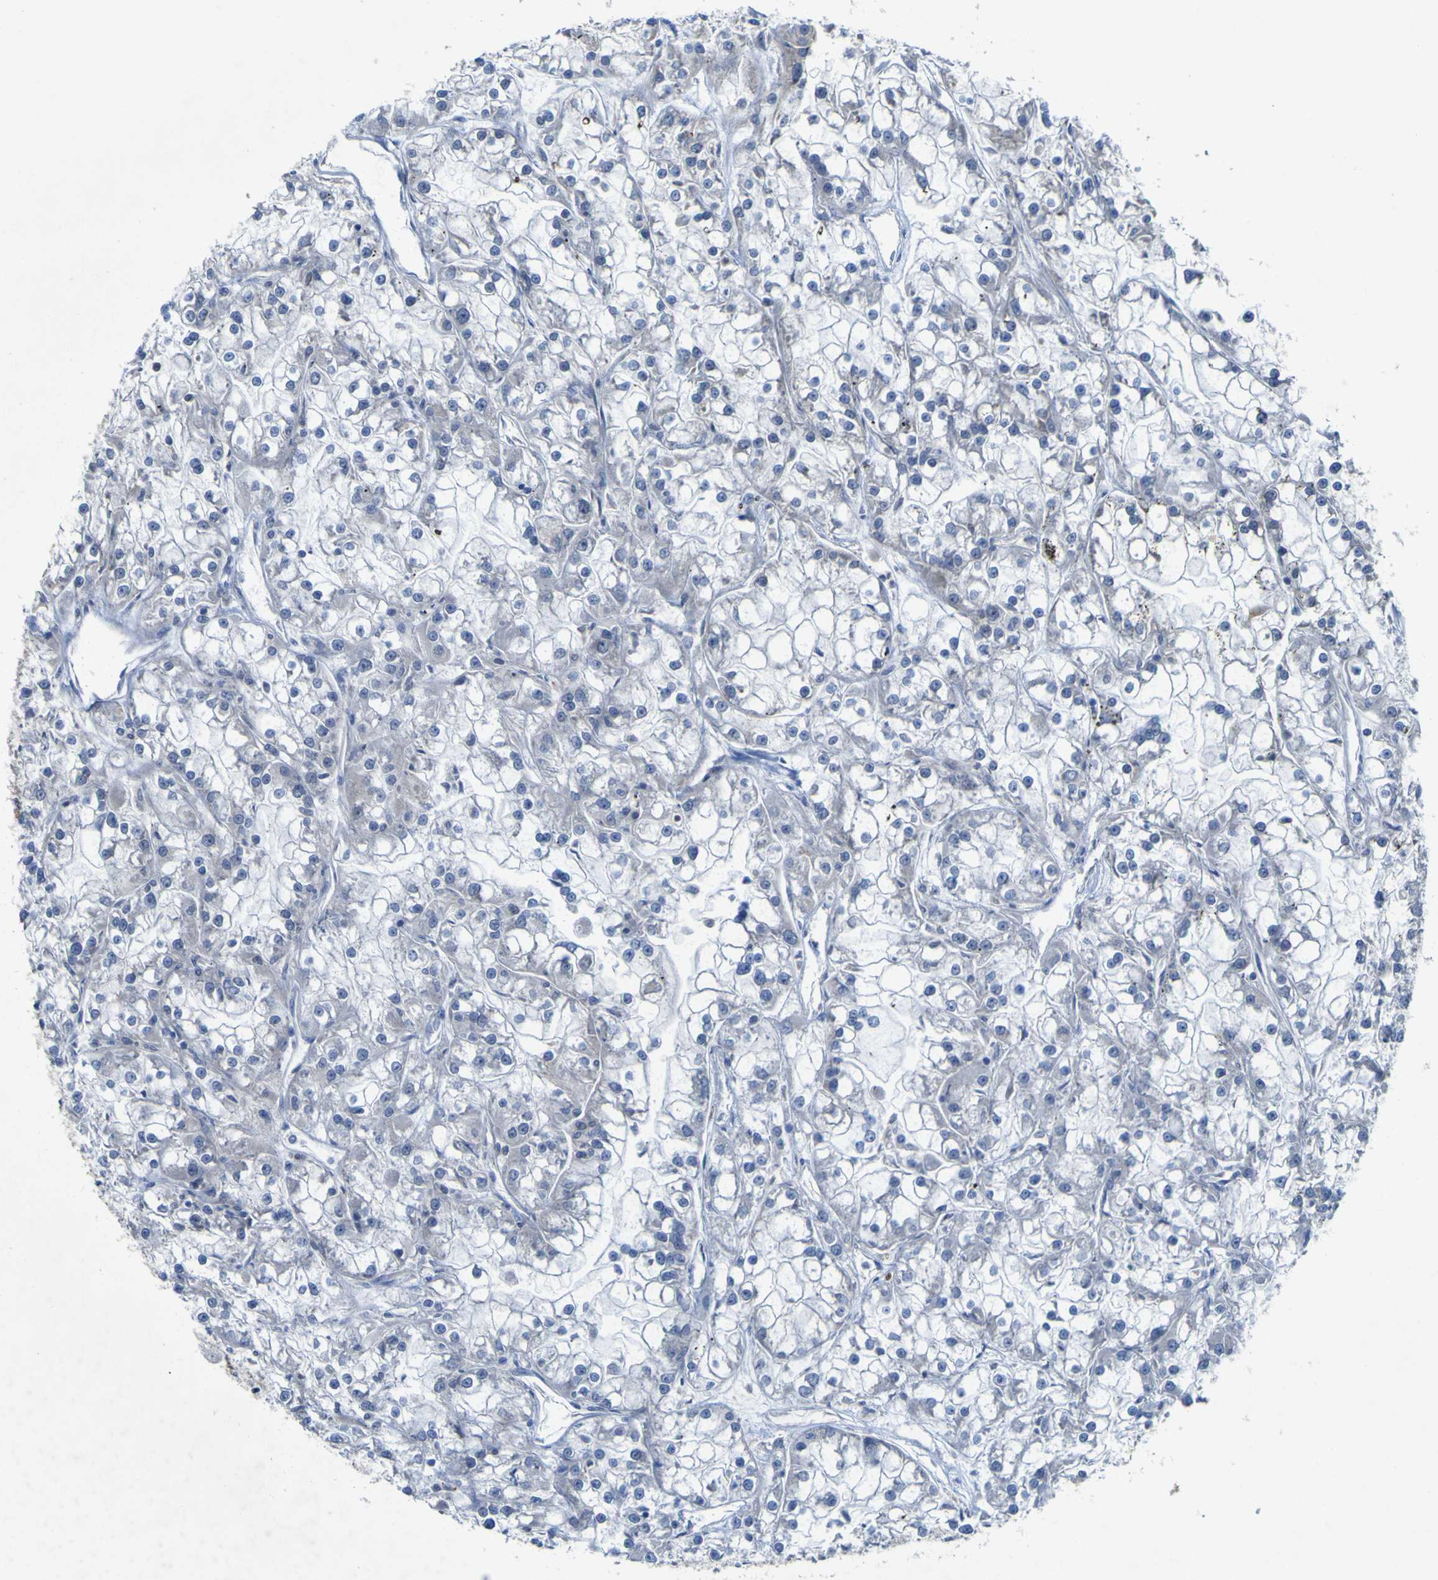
{"staining": {"intensity": "negative", "quantity": "none", "location": "none"}, "tissue": "renal cancer", "cell_type": "Tumor cells", "image_type": "cancer", "snomed": [{"axis": "morphology", "description": "Adenocarcinoma, NOS"}, {"axis": "topography", "description": "Kidney"}], "caption": "An immunohistochemistry (IHC) photomicrograph of renal cancer (adenocarcinoma) is shown. There is no staining in tumor cells of renal cancer (adenocarcinoma).", "gene": "NAV1", "patient": {"sex": "female", "age": 52}}